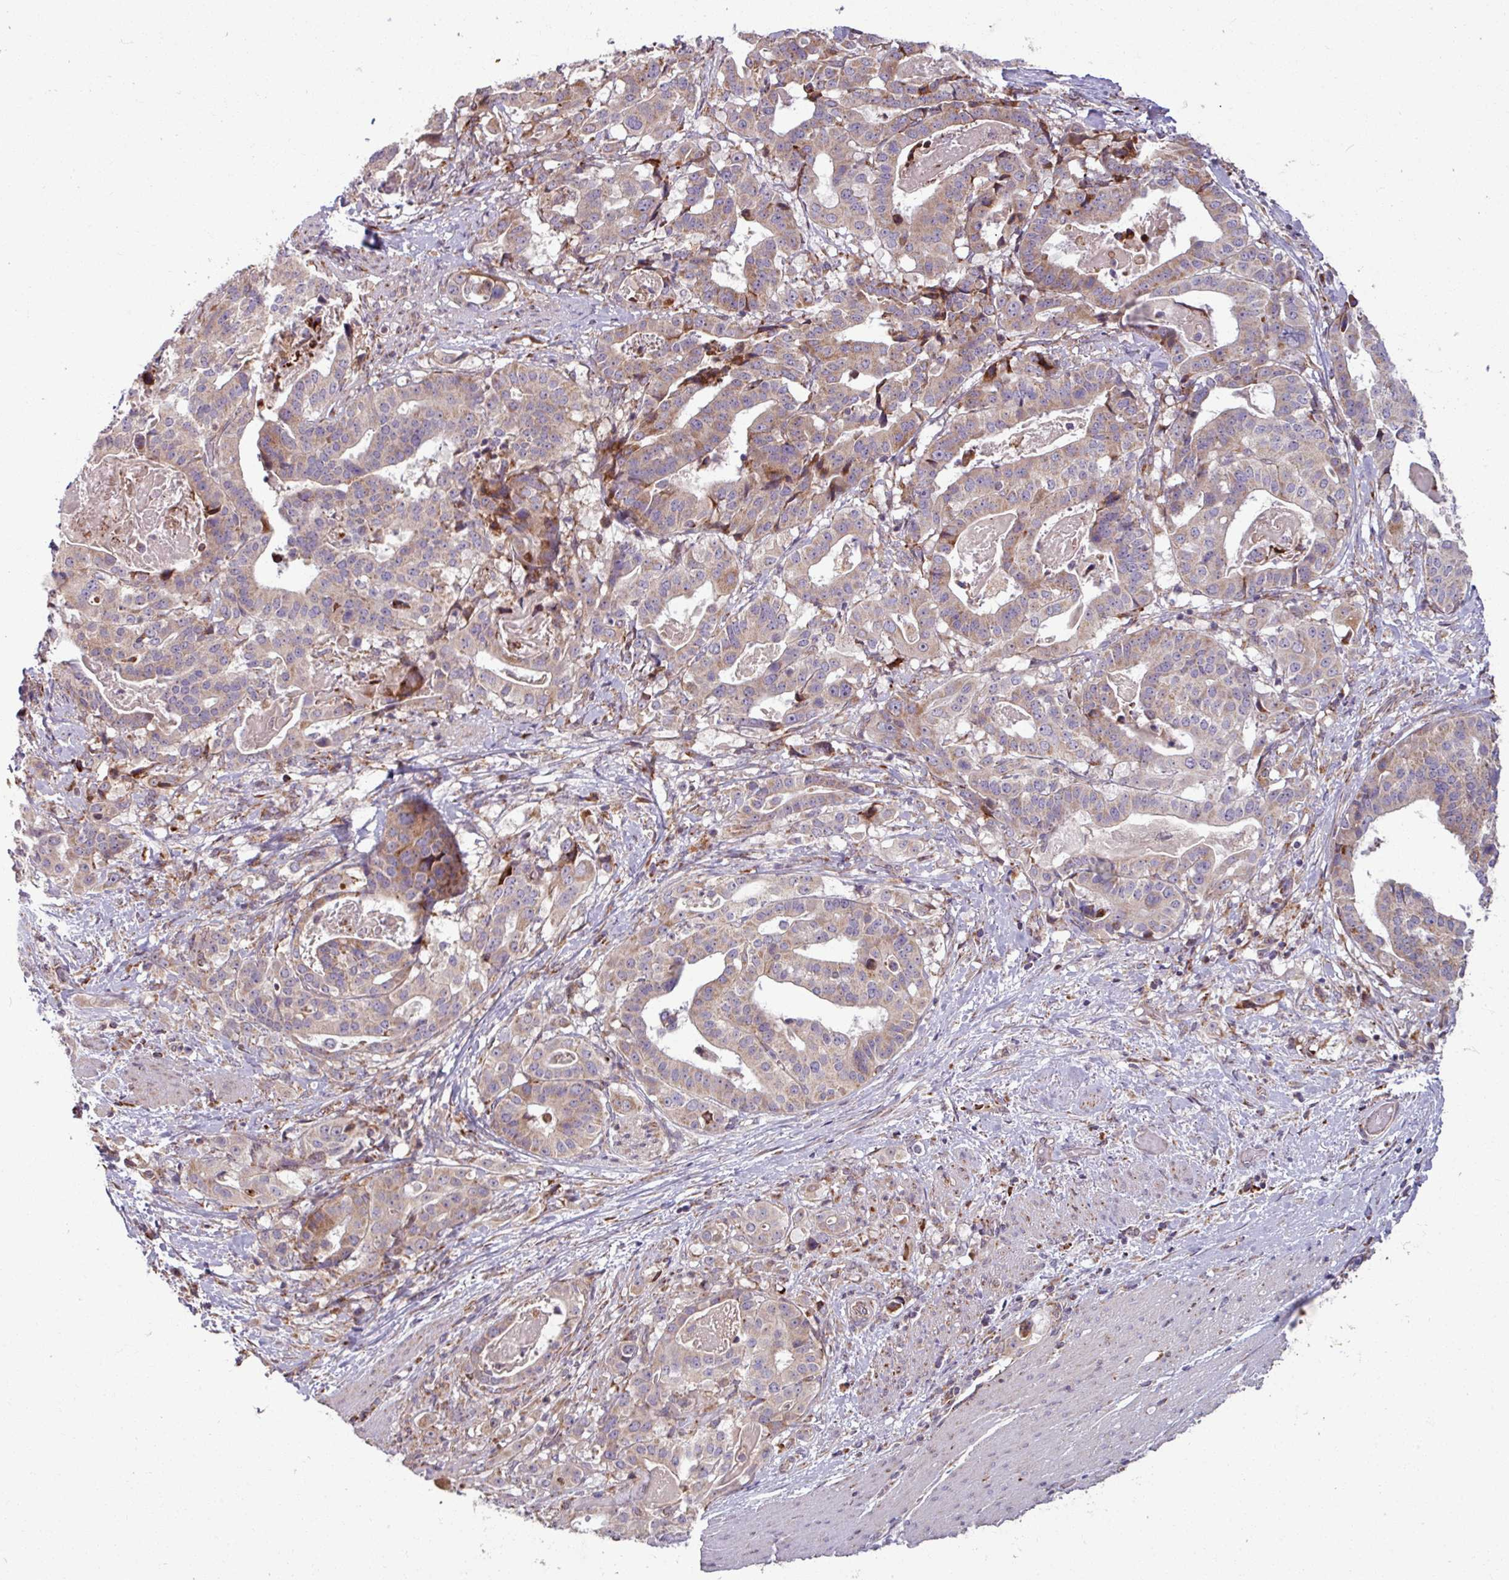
{"staining": {"intensity": "weak", "quantity": ">75%", "location": "cytoplasmic/membranous"}, "tissue": "stomach cancer", "cell_type": "Tumor cells", "image_type": "cancer", "snomed": [{"axis": "morphology", "description": "Adenocarcinoma, NOS"}, {"axis": "topography", "description": "Stomach"}], "caption": "Protein expression analysis of stomach cancer reveals weak cytoplasmic/membranous expression in approximately >75% of tumor cells.", "gene": "MAGT1", "patient": {"sex": "male", "age": 48}}